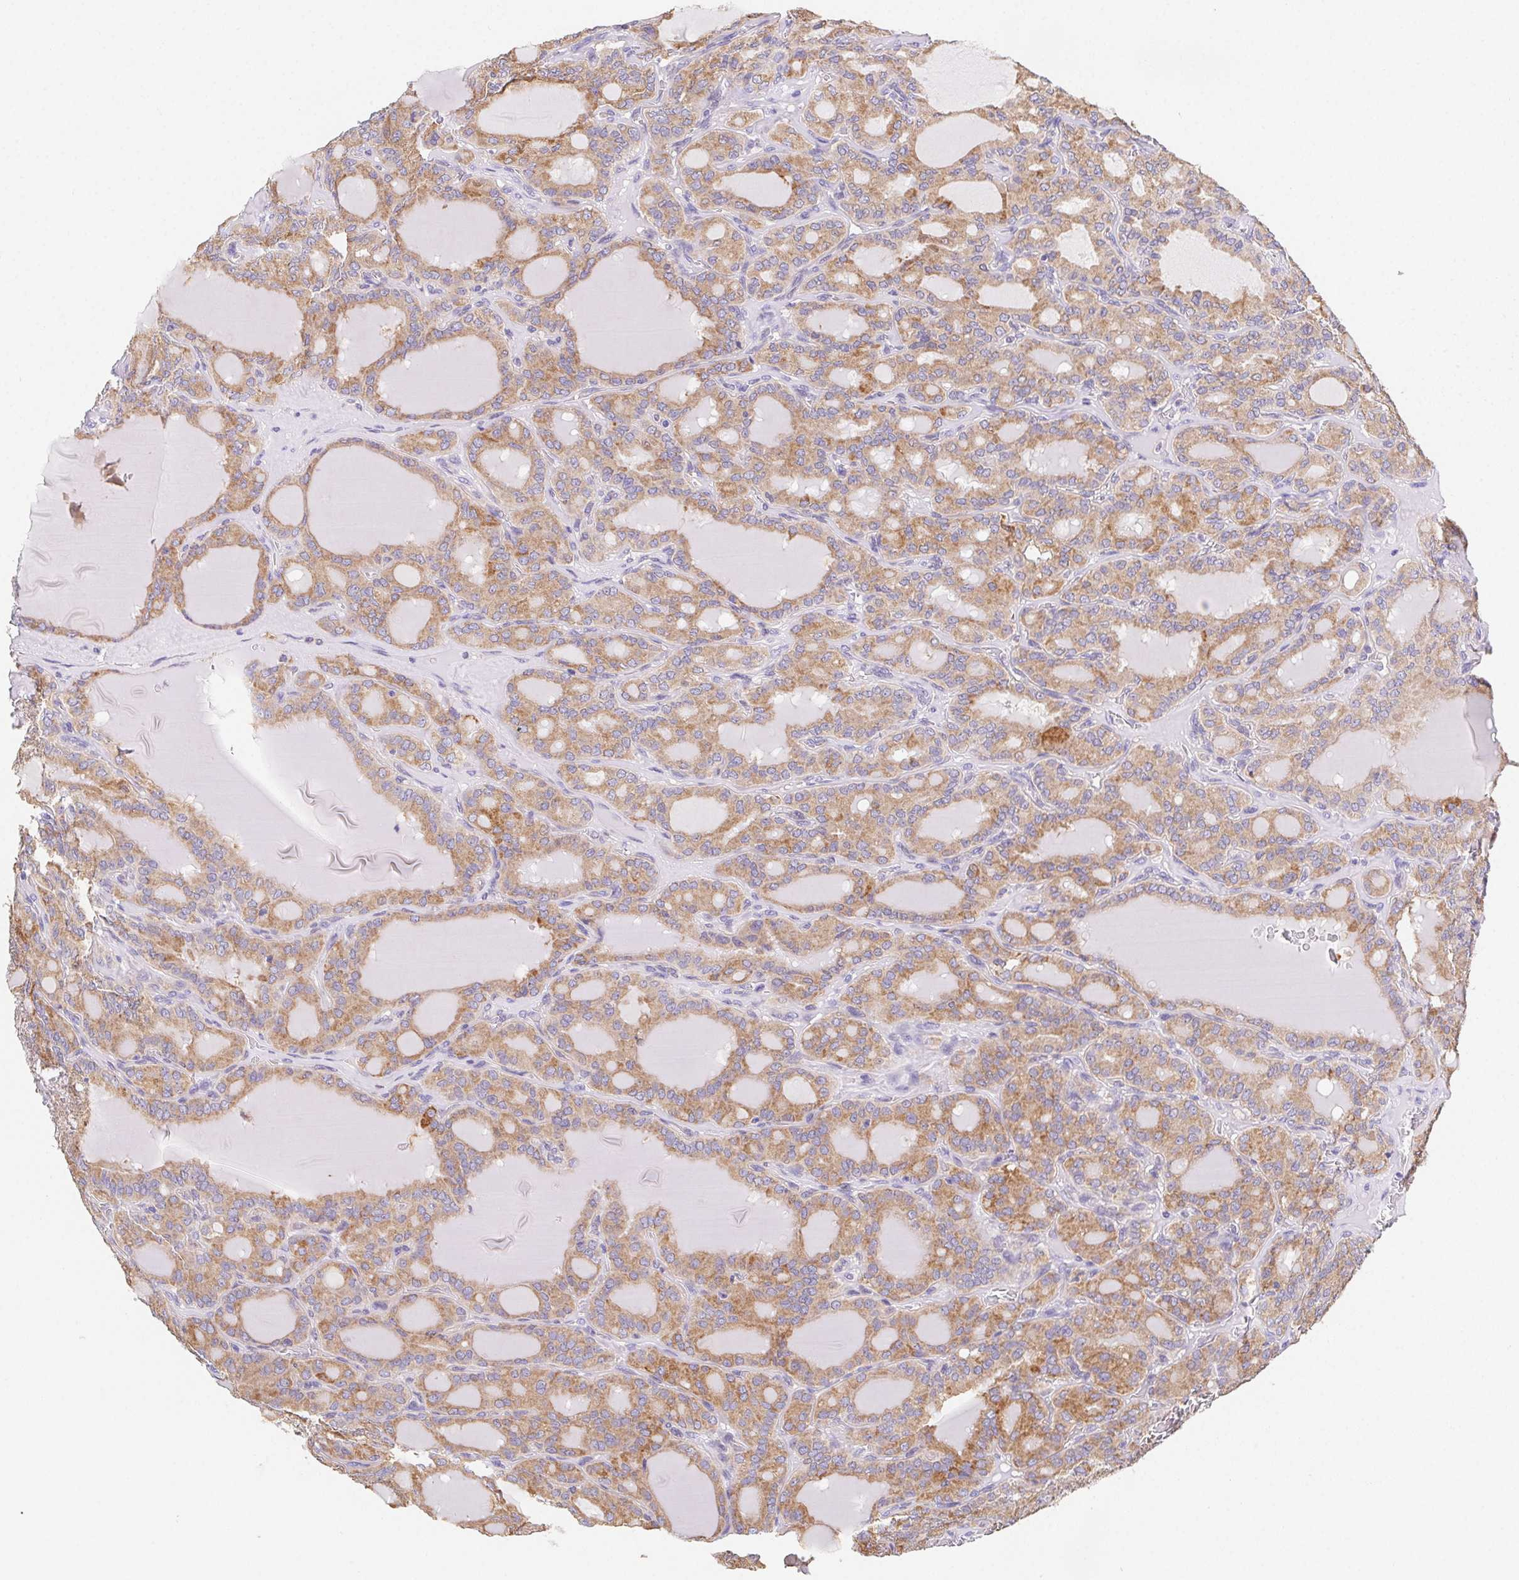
{"staining": {"intensity": "moderate", "quantity": ">75%", "location": "cytoplasmic/membranous"}, "tissue": "thyroid cancer", "cell_type": "Tumor cells", "image_type": "cancer", "snomed": [{"axis": "morphology", "description": "Papillary adenocarcinoma, NOS"}, {"axis": "topography", "description": "Thyroid gland"}], "caption": "Moderate cytoplasmic/membranous protein staining is identified in approximately >75% of tumor cells in thyroid cancer. (DAB (3,3'-diaminobenzidine) = brown stain, brightfield microscopy at high magnification).", "gene": "ADAM8", "patient": {"sex": "male", "age": 87}}